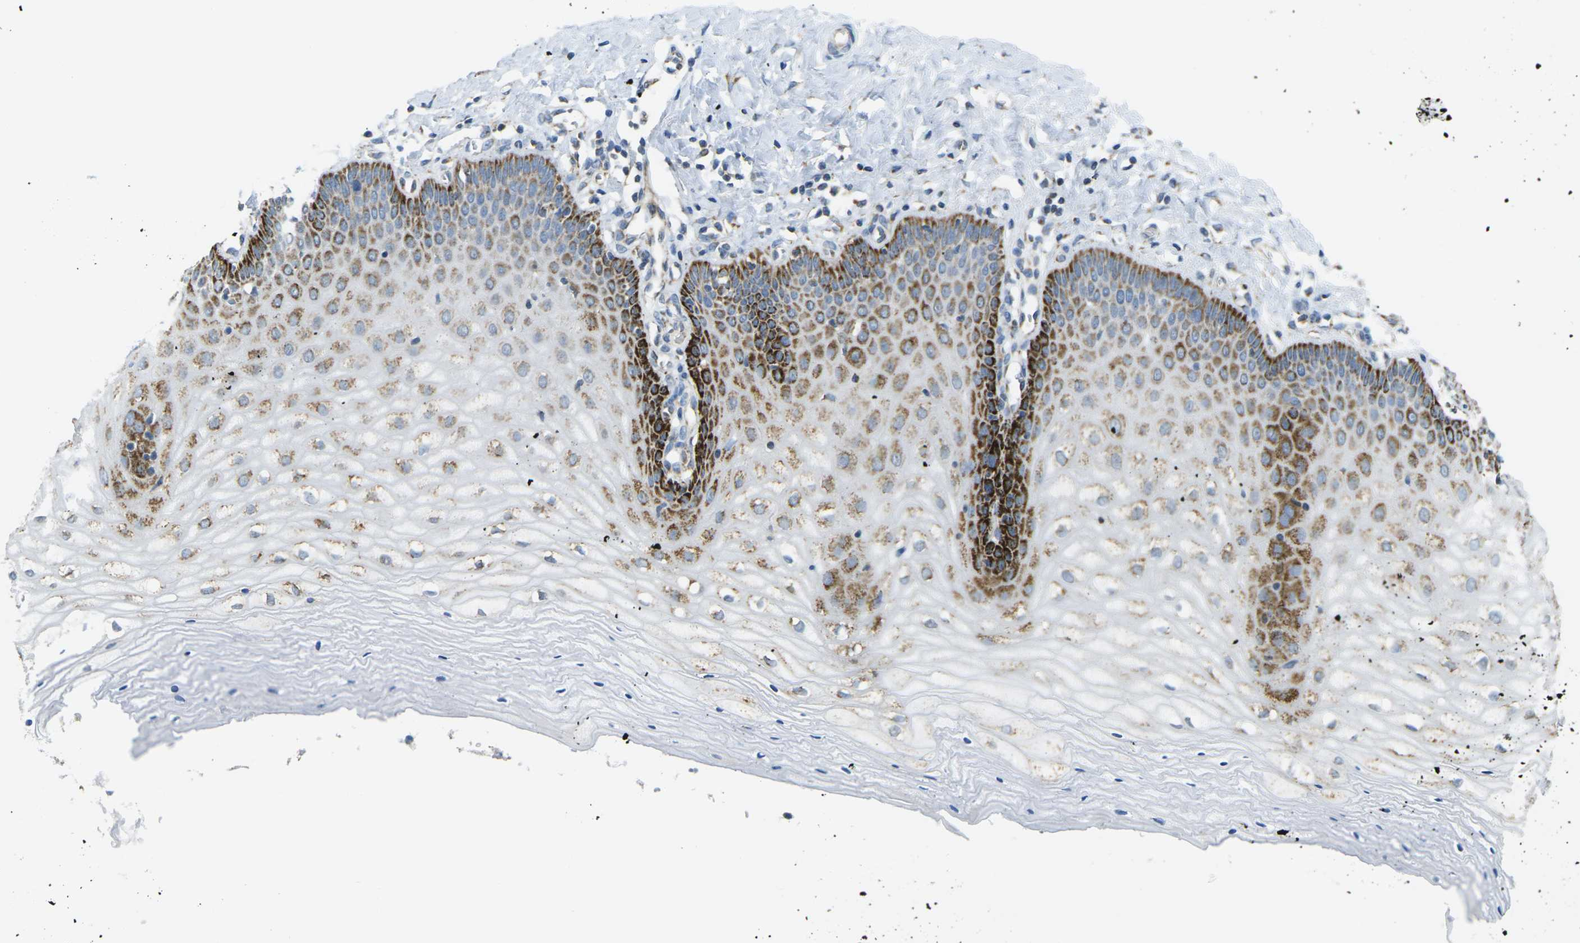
{"staining": {"intensity": "weak", "quantity": "<25%", "location": "cytoplasmic/membranous"}, "tissue": "cervix", "cell_type": "Glandular cells", "image_type": "normal", "snomed": [{"axis": "morphology", "description": "Normal tissue, NOS"}, {"axis": "topography", "description": "Cervix"}], "caption": "The micrograph exhibits no staining of glandular cells in normal cervix. Nuclei are stained in blue.", "gene": "CYB5R1", "patient": {"sex": "female", "age": 55}}